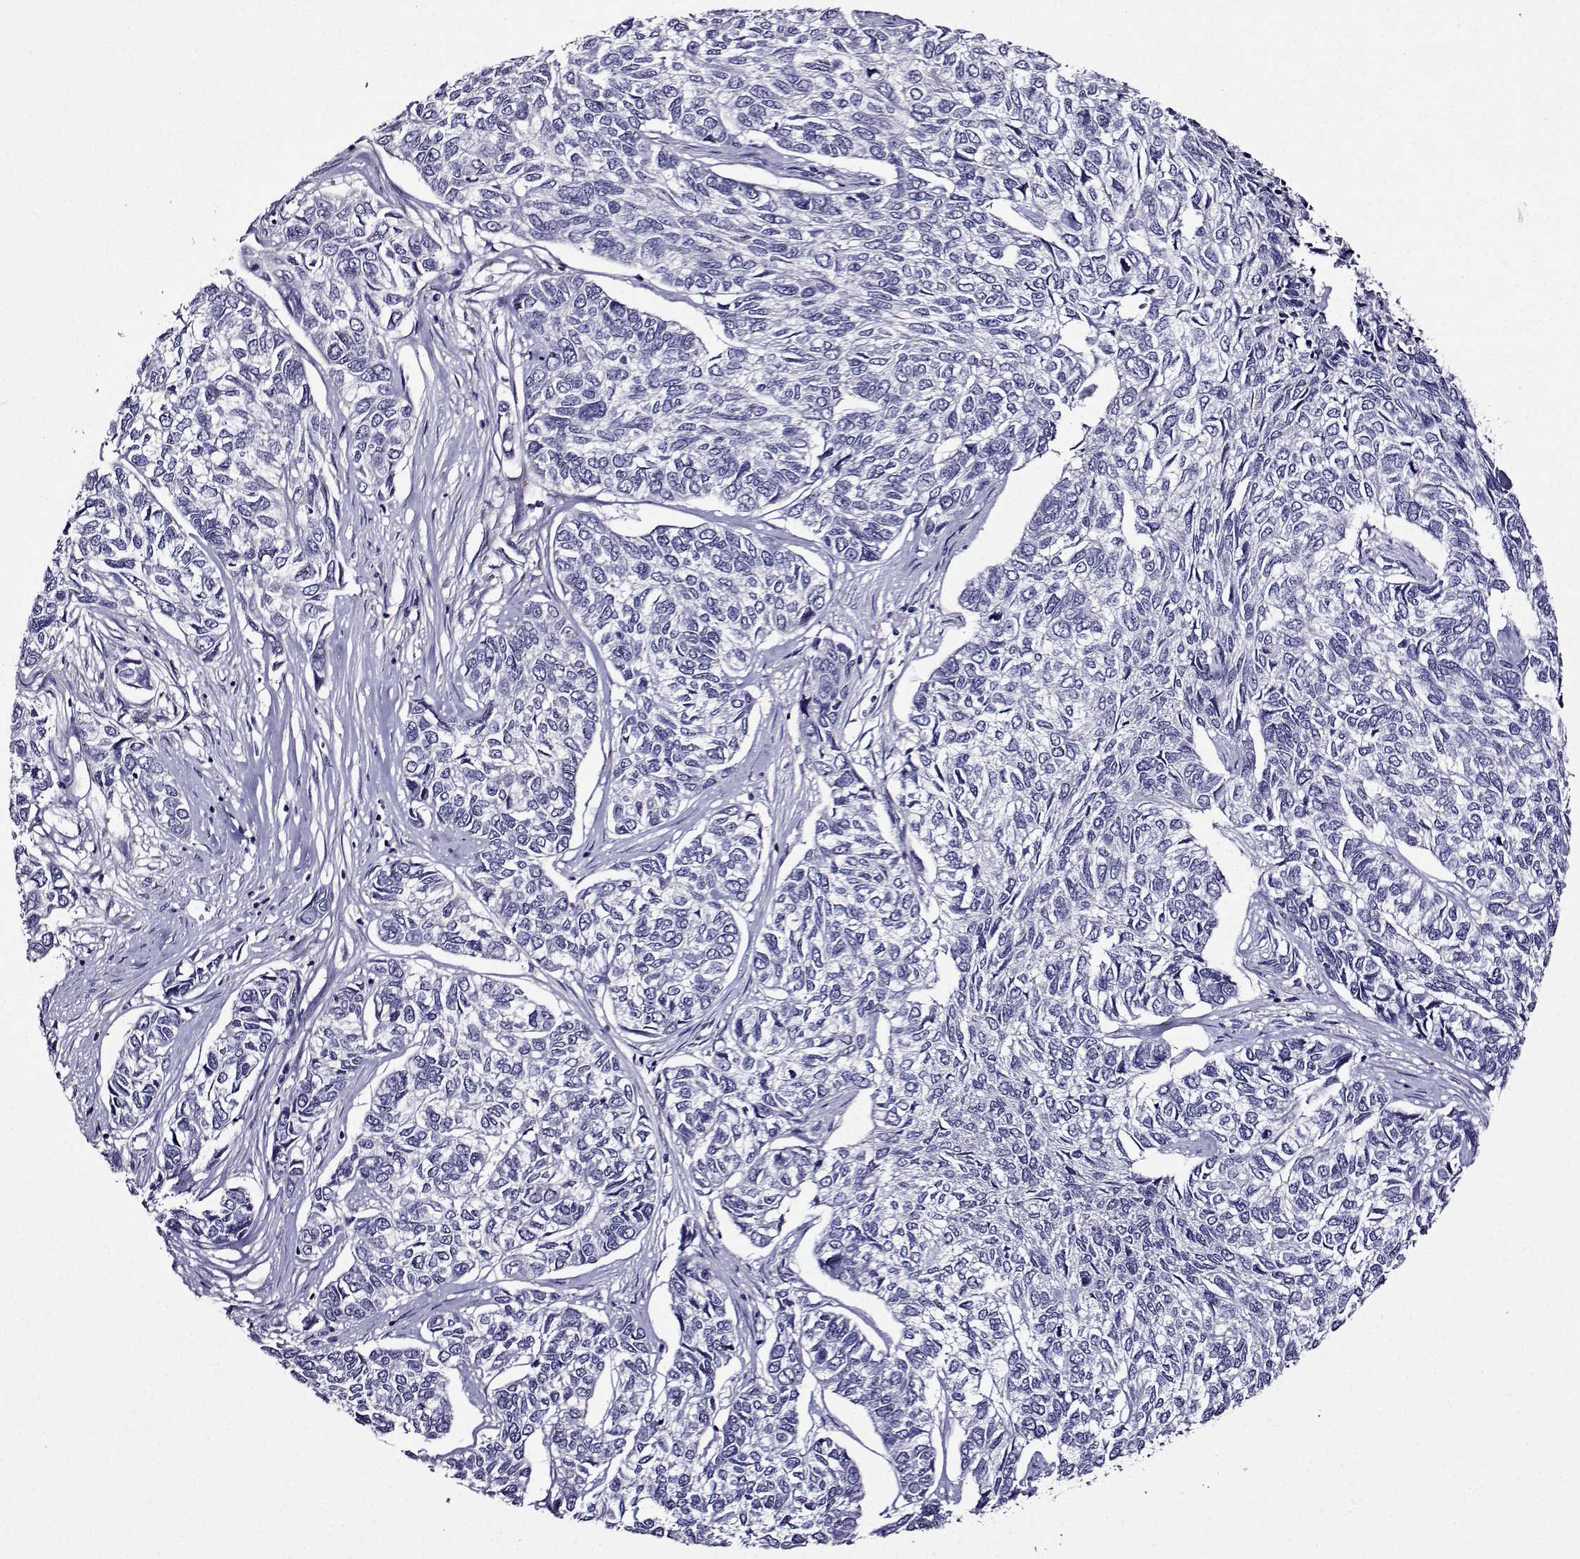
{"staining": {"intensity": "negative", "quantity": "none", "location": "none"}, "tissue": "skin cancer", "cell_type": "Tumor cells", "image_type": "cancer", "snomed": [{"axis": "morphology", "description": "Basal cell carcinoma"}, {"axis": "topography", "description": "Skin"}], "caption": "Immunohistochemistry (IHC) of human skin basal cell carcinoma shows no positivity in tumor cells. Nuclei are stained in blue.", "gene": "TMEM266", "patient": {"sex": "female", "age": 65}}